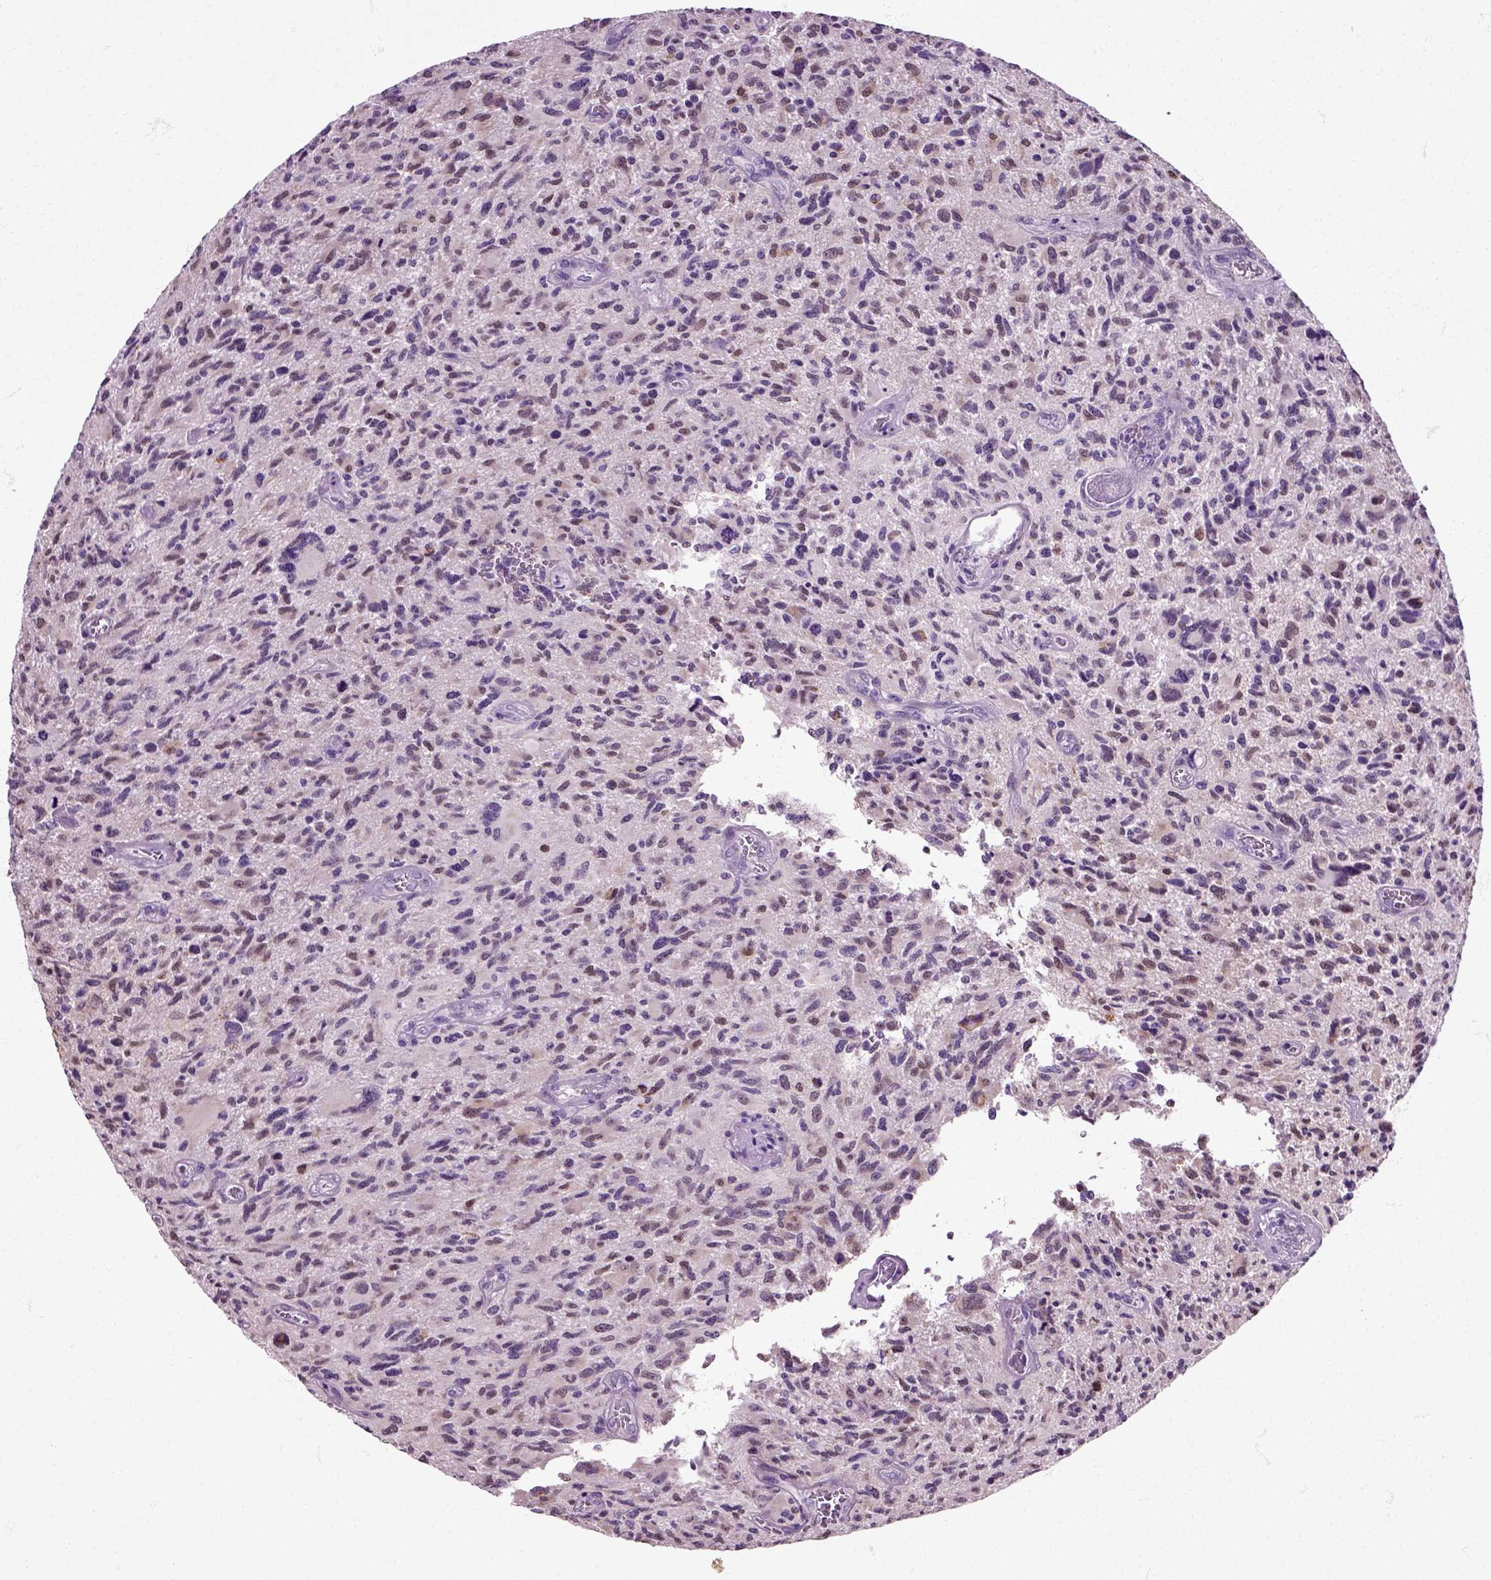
{"staining": {"intensity": "negative", "quantity": "none", "location": "none"}, "tissue": "glioma", "cell_type": "Tumor cells", "image_type": "cancer", "snomed": [{"axis": "morphology", "description": "Glioma, malignant, NOS"}, {"axis": "morphology", "description": "Glioma, malignant, High grade"}, {"axis": "topography", "description": "Brain"}], "caption": "Immunohistochemistry of glioma shows no expression in tumor cells.", "gene": "HSPA2", "patient": {"sex": "female", "age": 71}}